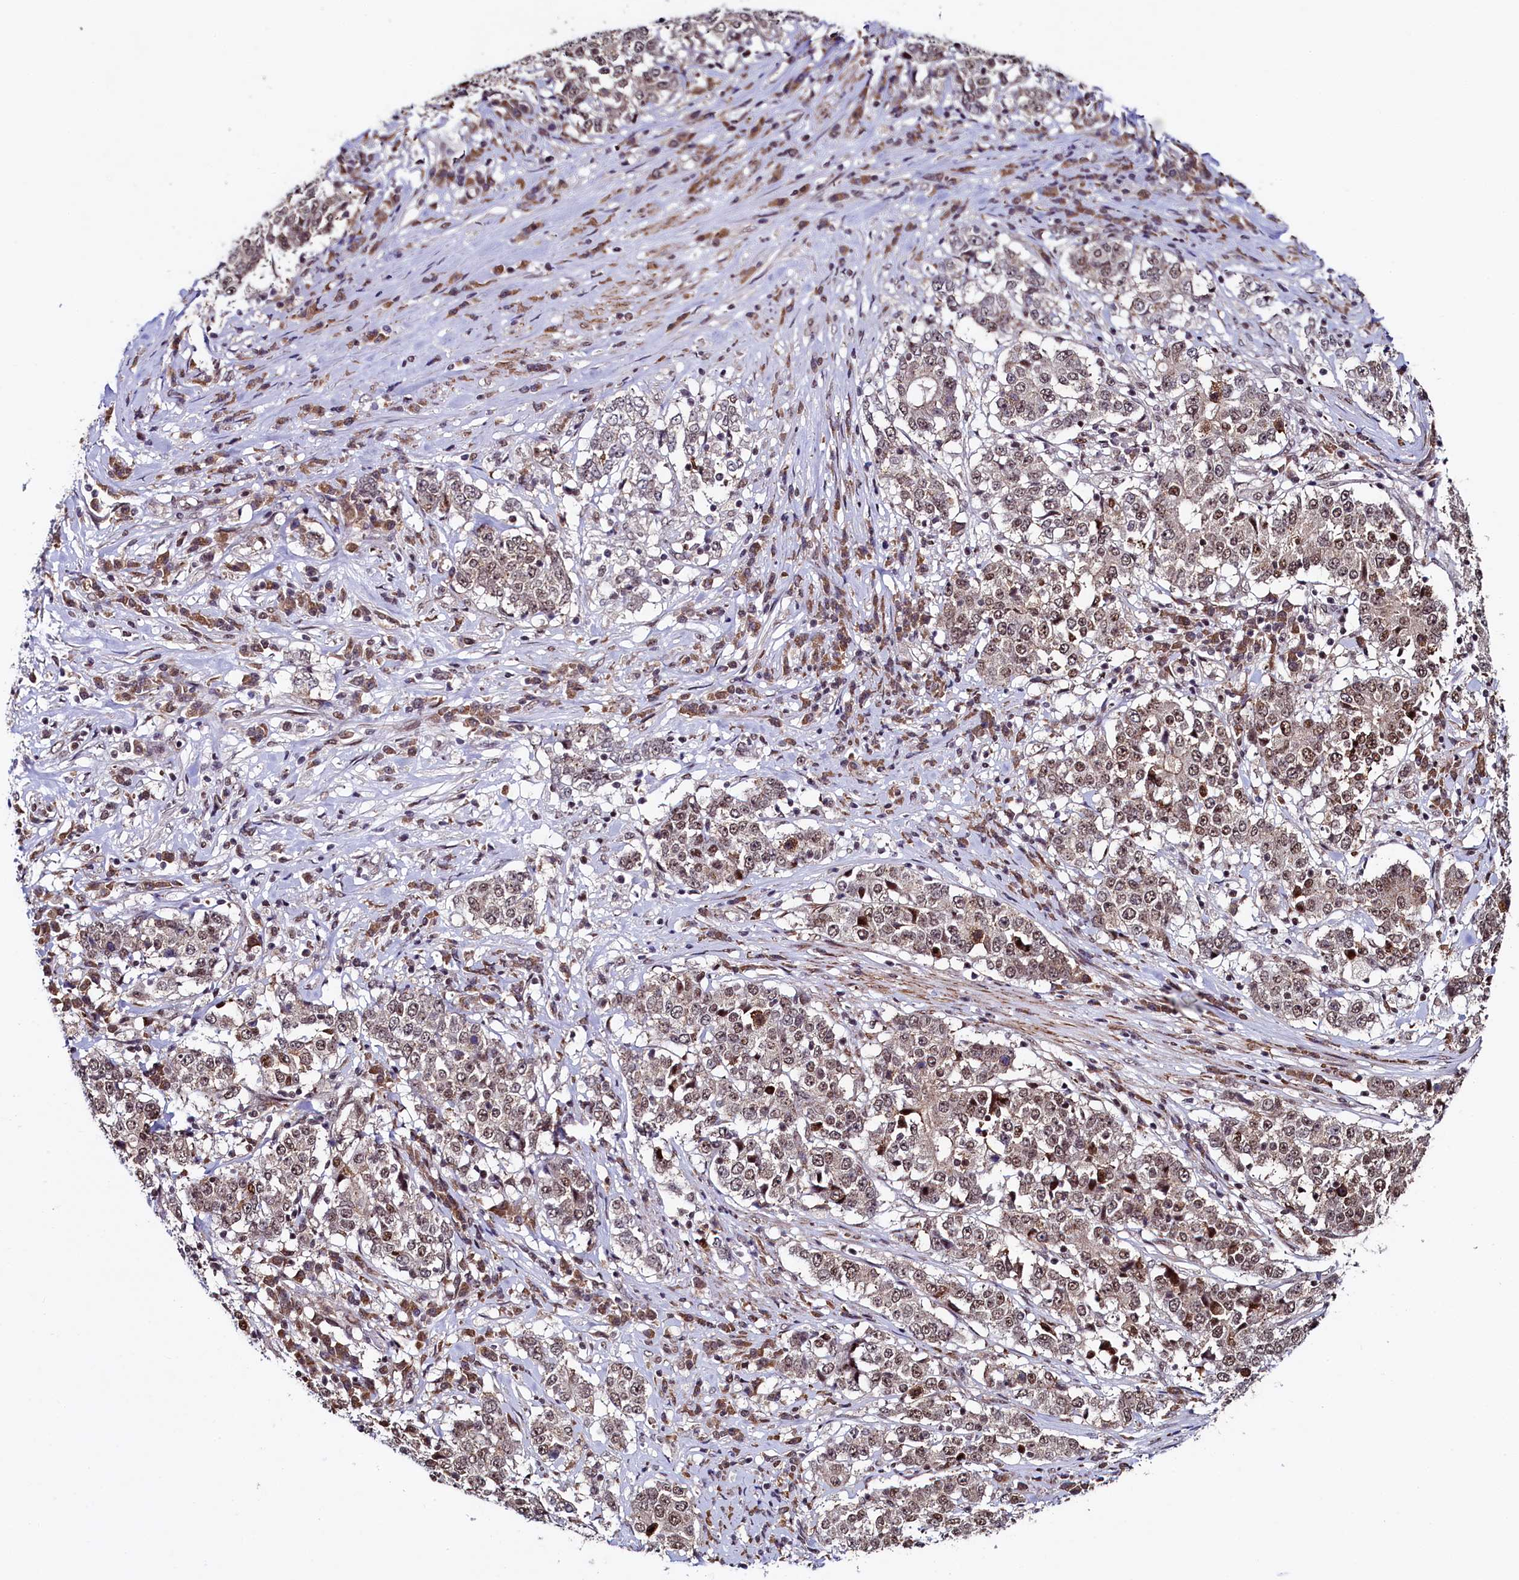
{"staining": {"intensity": "moderate", "quantity": ">75%", "location": "nuclear"}, "tissue": "stomach cancer", "cell_type": "Tumor cells", "image_type": "cancer", "snomed": [{"axis": "morphology", "description": "Adenocarcinoma, NOS"}, {"axis": "topography", "description": "Stomach"}], "caption": "Protein positivity by immunohistochemistry (IHC) exhibits moderate nuclear expression in approximately >75% of tumor cells in stomach cancer (adenocarcinoma).", "gene": "LEO1", "patient": {"sex": "male", "age": 59}}